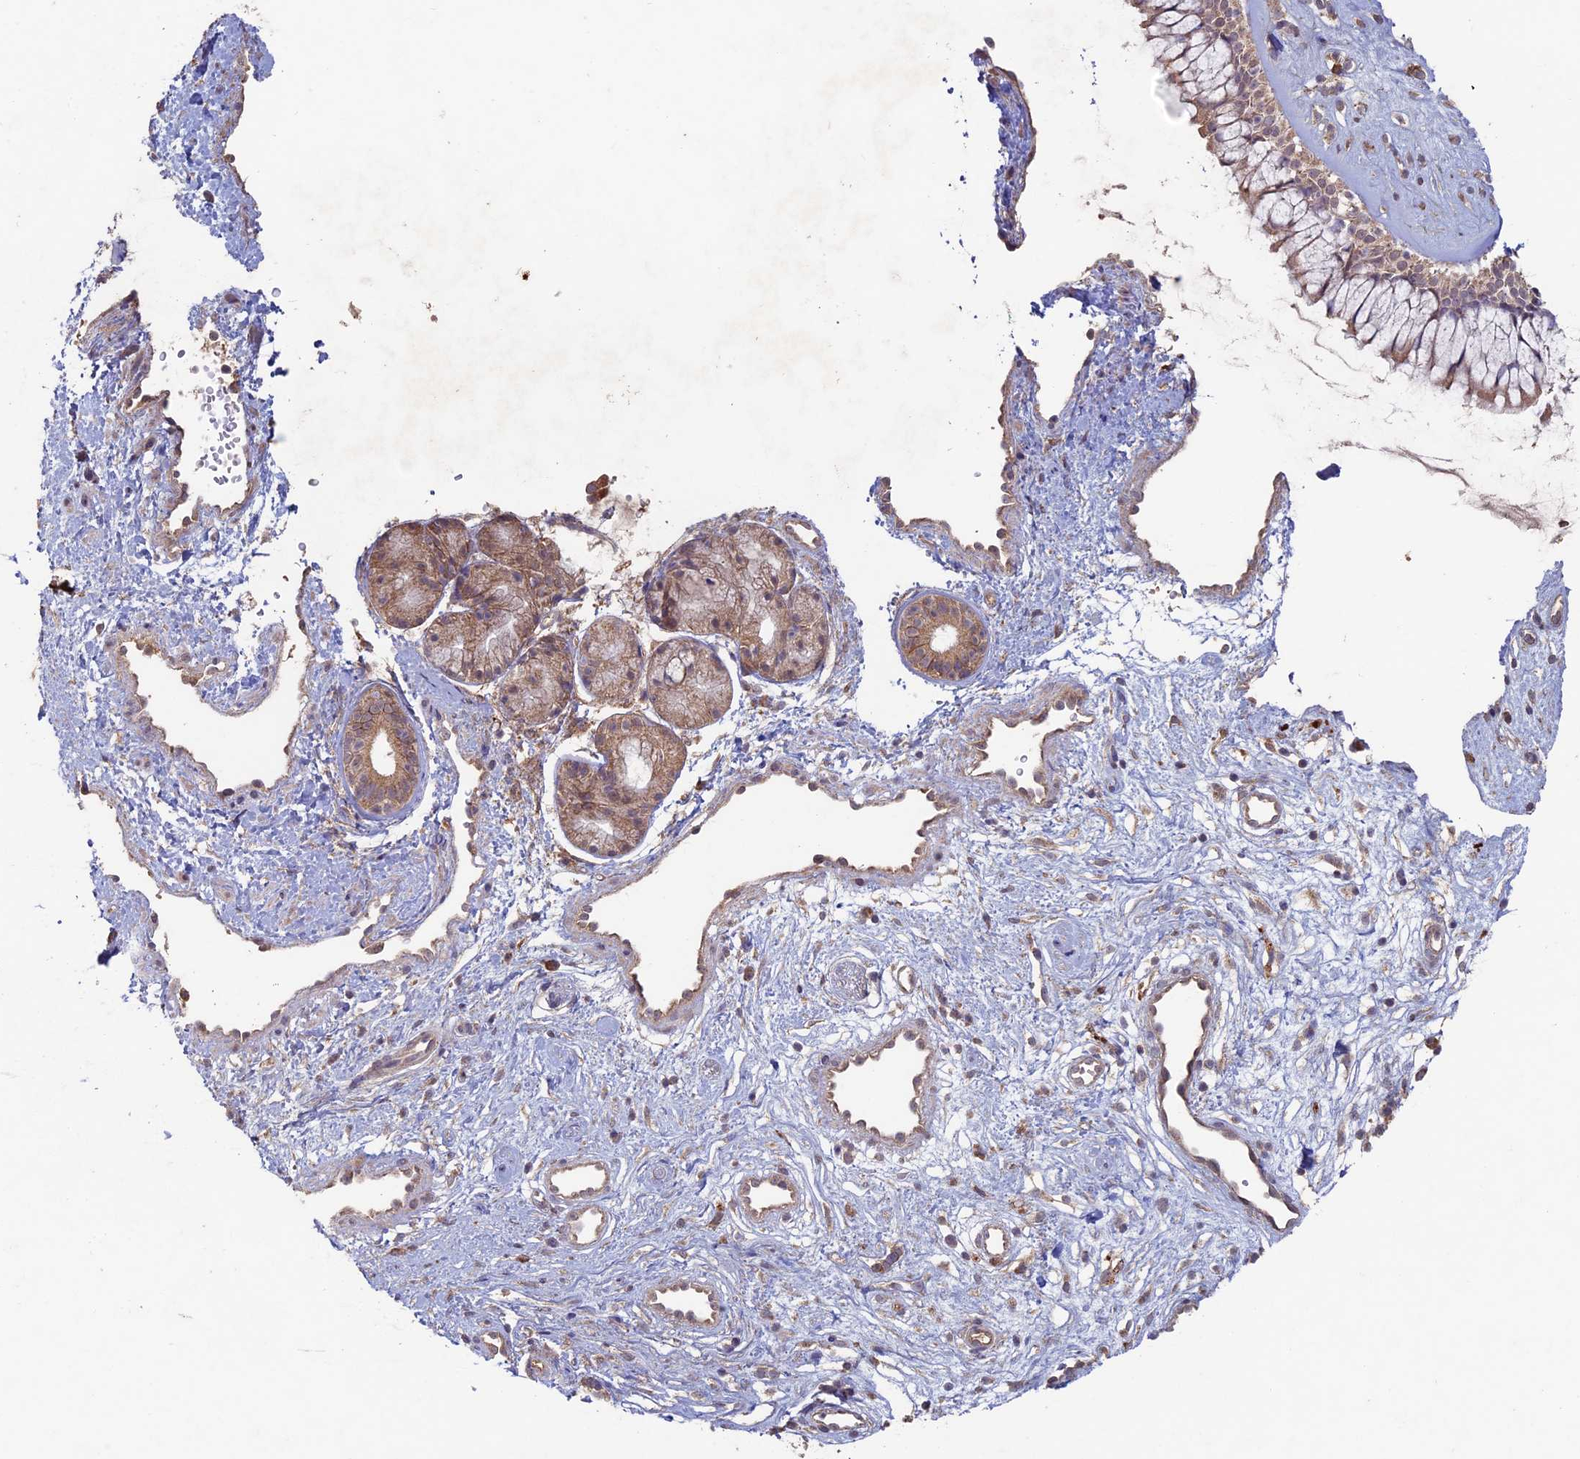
{"staining": {"intensity": "moderate", "quantity": ">75%", "location": "cytoplasmic/membranous,nuclear"}, "tissue": "nasopharynx", "cell_type": "Respiratory epithelial cells", "image_type": "normal", "snomed": [{"axis": "morphology", "description": "Normal tissue, NOS"}, {"axis": "topography", "description": "Nasopharynx"}], "caption": "IHC (DAB) staining of benign nasopharynx exhibits moderate cytoplasmic/membranous,nuclear protein positivity in about >75% of respiratory epithelial cells.", "gene": "RCCD1", "patient": {"sex": "male", "age": 32}}